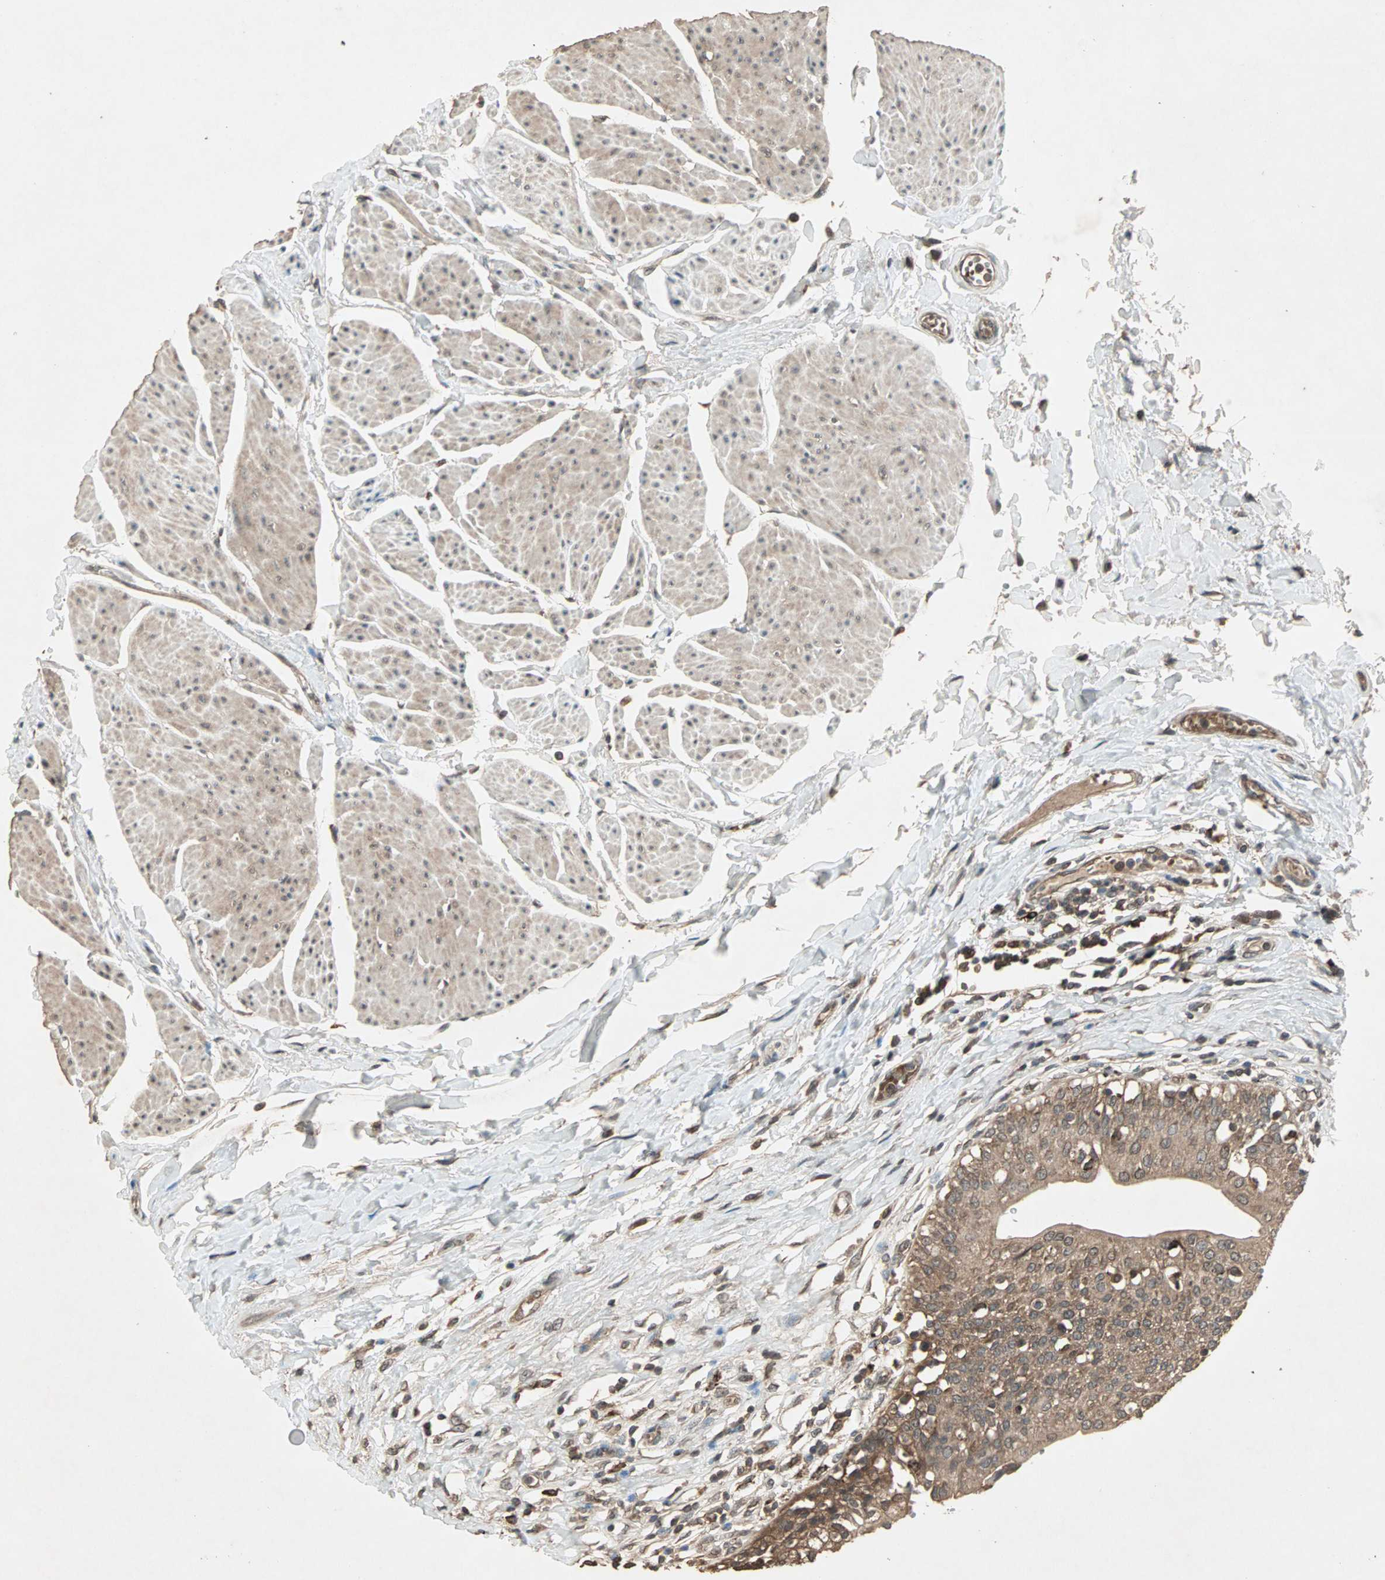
{"staining": {"intensity": "strong", "quantity": ">75%", "location": "cytoplasmic/membranous"}, "tissue": "urinary bladder", "cell_type": "Urothelial cells", "image_type": "normal", "snomed": [{"axis": "morphology", "description": "Normal tissue, NOS"}, {"axis": "topography", "description": "Urinary bladder"}], "caption": "A high amount of strong cytoplasmic/membranous expression is present in about >75% of urothelial cells in unremarkable urinary bladder.", "gene": "UBAC1", "patient": {"sex": "female", "age": 80}}